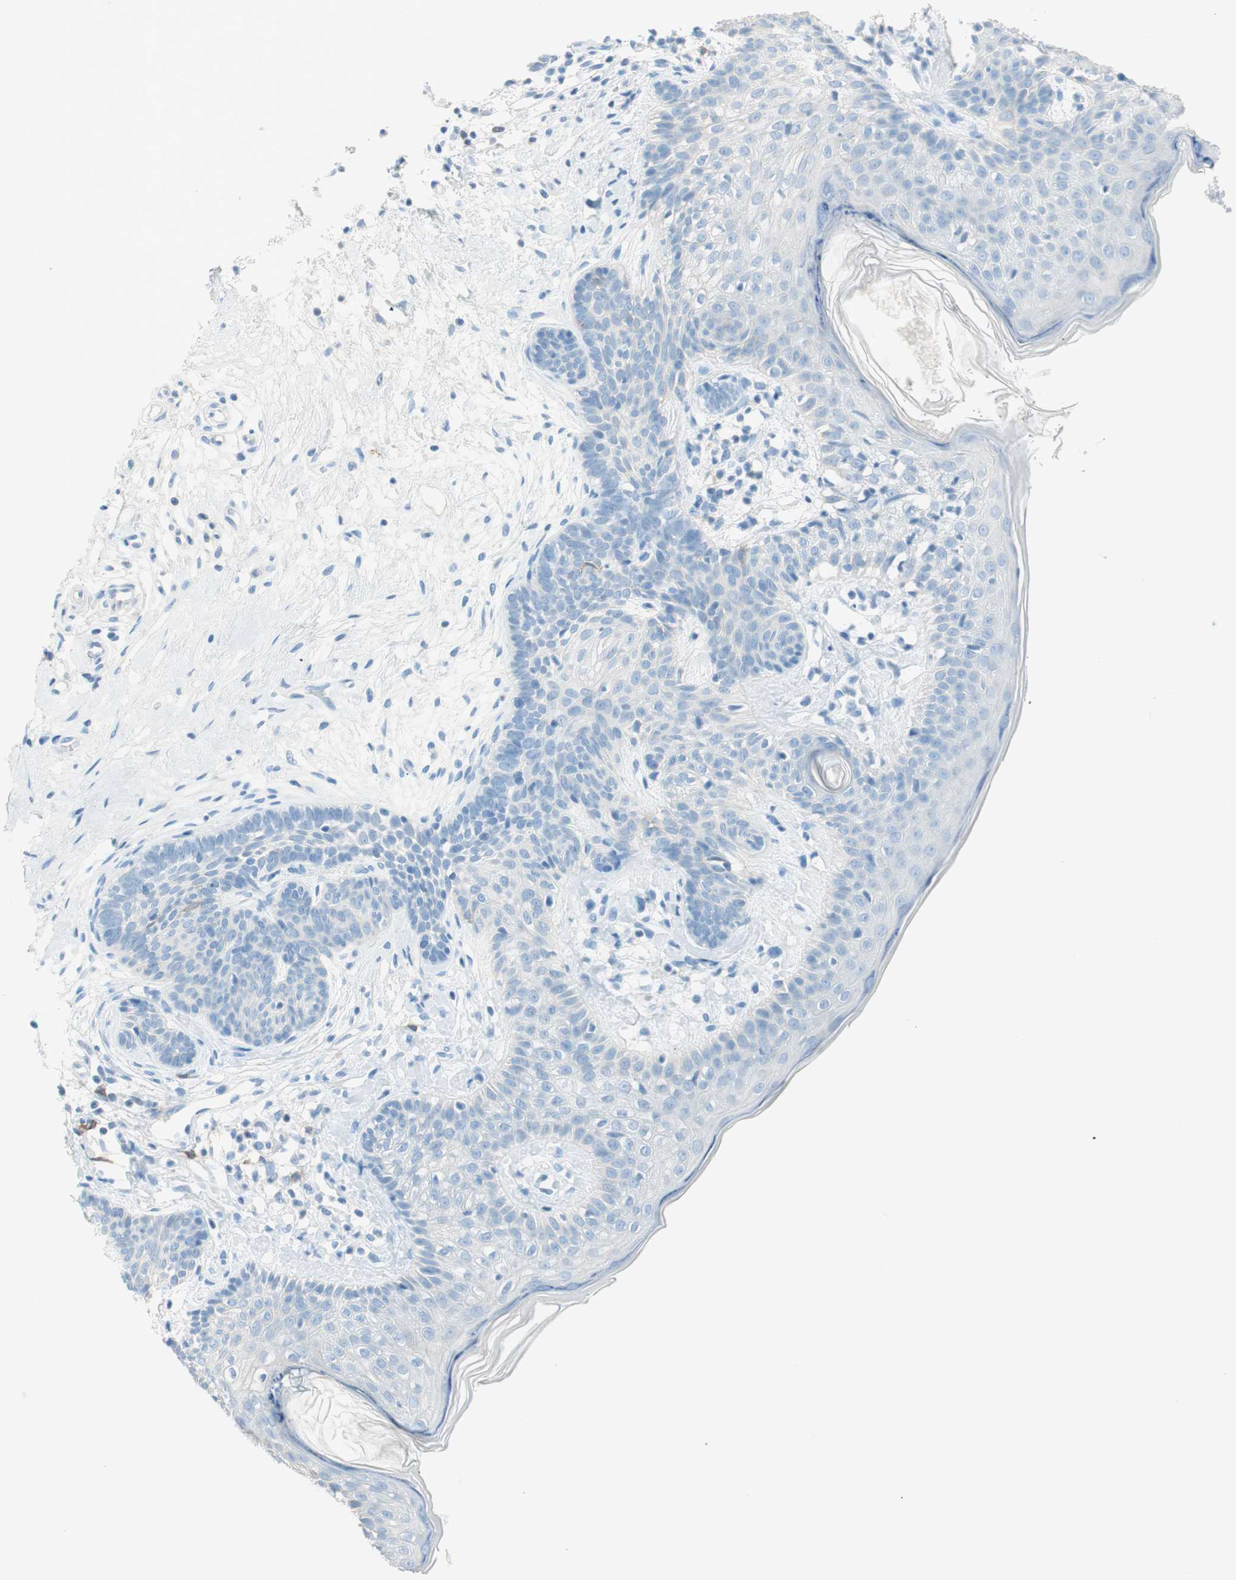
{"staining": {"intensity": "negative", "quantity": "none", "location": "none"}, "tissue": "skin cancer", "cell_type": "Tumor cells", "image_type": "cancer", "snomed": [{"axis": "morphology", "description": "Developmental malformation"}, {"axis": "morphology", "description": "Basal cell carcinoma"}, {"axis": "topography", "description": "Skin"}], "caption": "Immunohistochemical staining of human skin cancer (basal cell carcinoma) demonstrates no significant positivity in tumor cells.", "gene": "TNFRSF13C", "patient": {"sex": "female", "age": 62}}